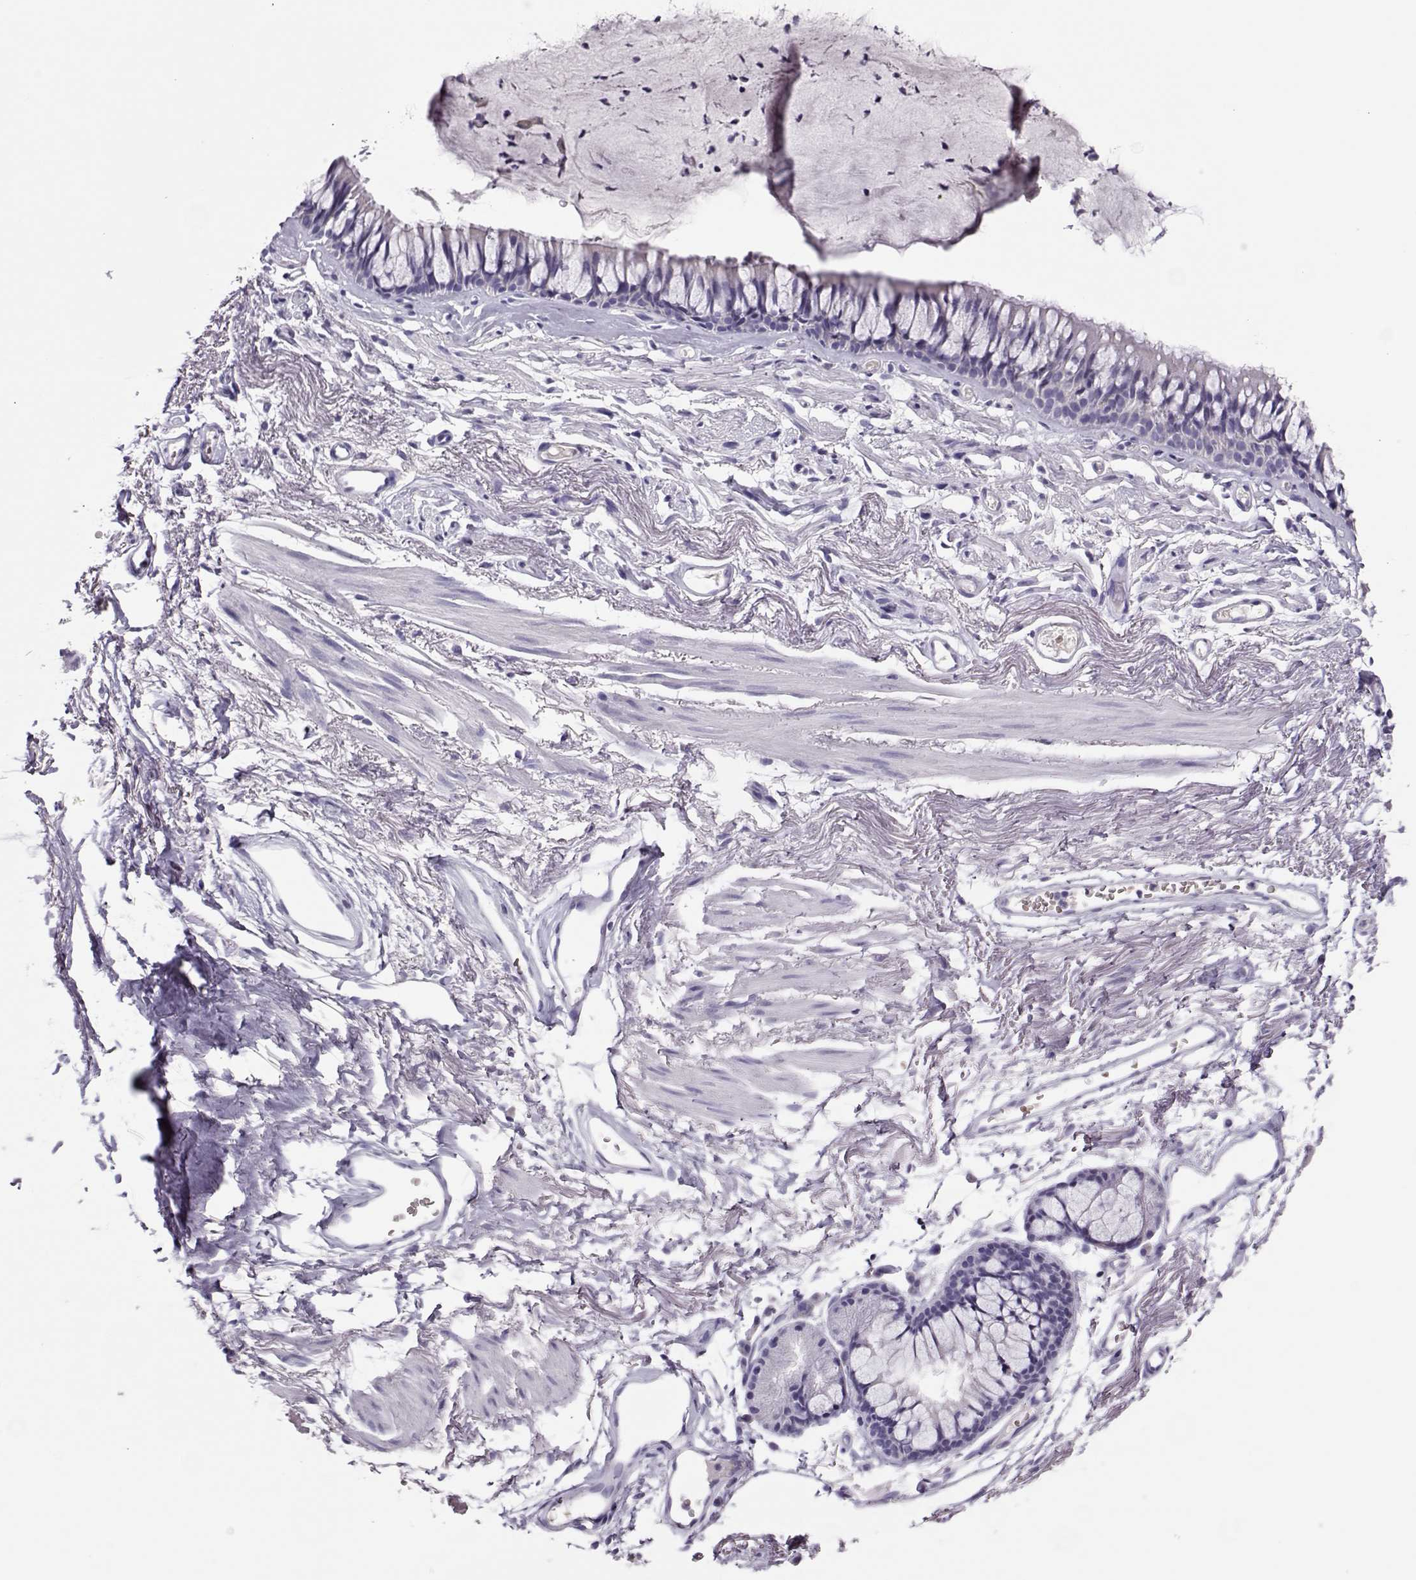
{"staining": {"intensity": "negative", "quantity": "none", "location": "none"}, "tissue": "adipose tissue", "cell_type": "Adipocytes", "image_type": "normal", "snomed": [{"axis": "morphology", "description": "Normal tissue, NOS"}, {"axis": "topography", "description": "Cartilage tissue"}, {"axis": "topography", "description": "Bronchus"}], "caption": "Histopathology image shows no significant protein positivity in adipocytes of unremarkable adipose tissue. (DAB immunohistochemistry, high magnification).", "gene": "LINGO1", "patient": {"sex": "female", "age": 79}}